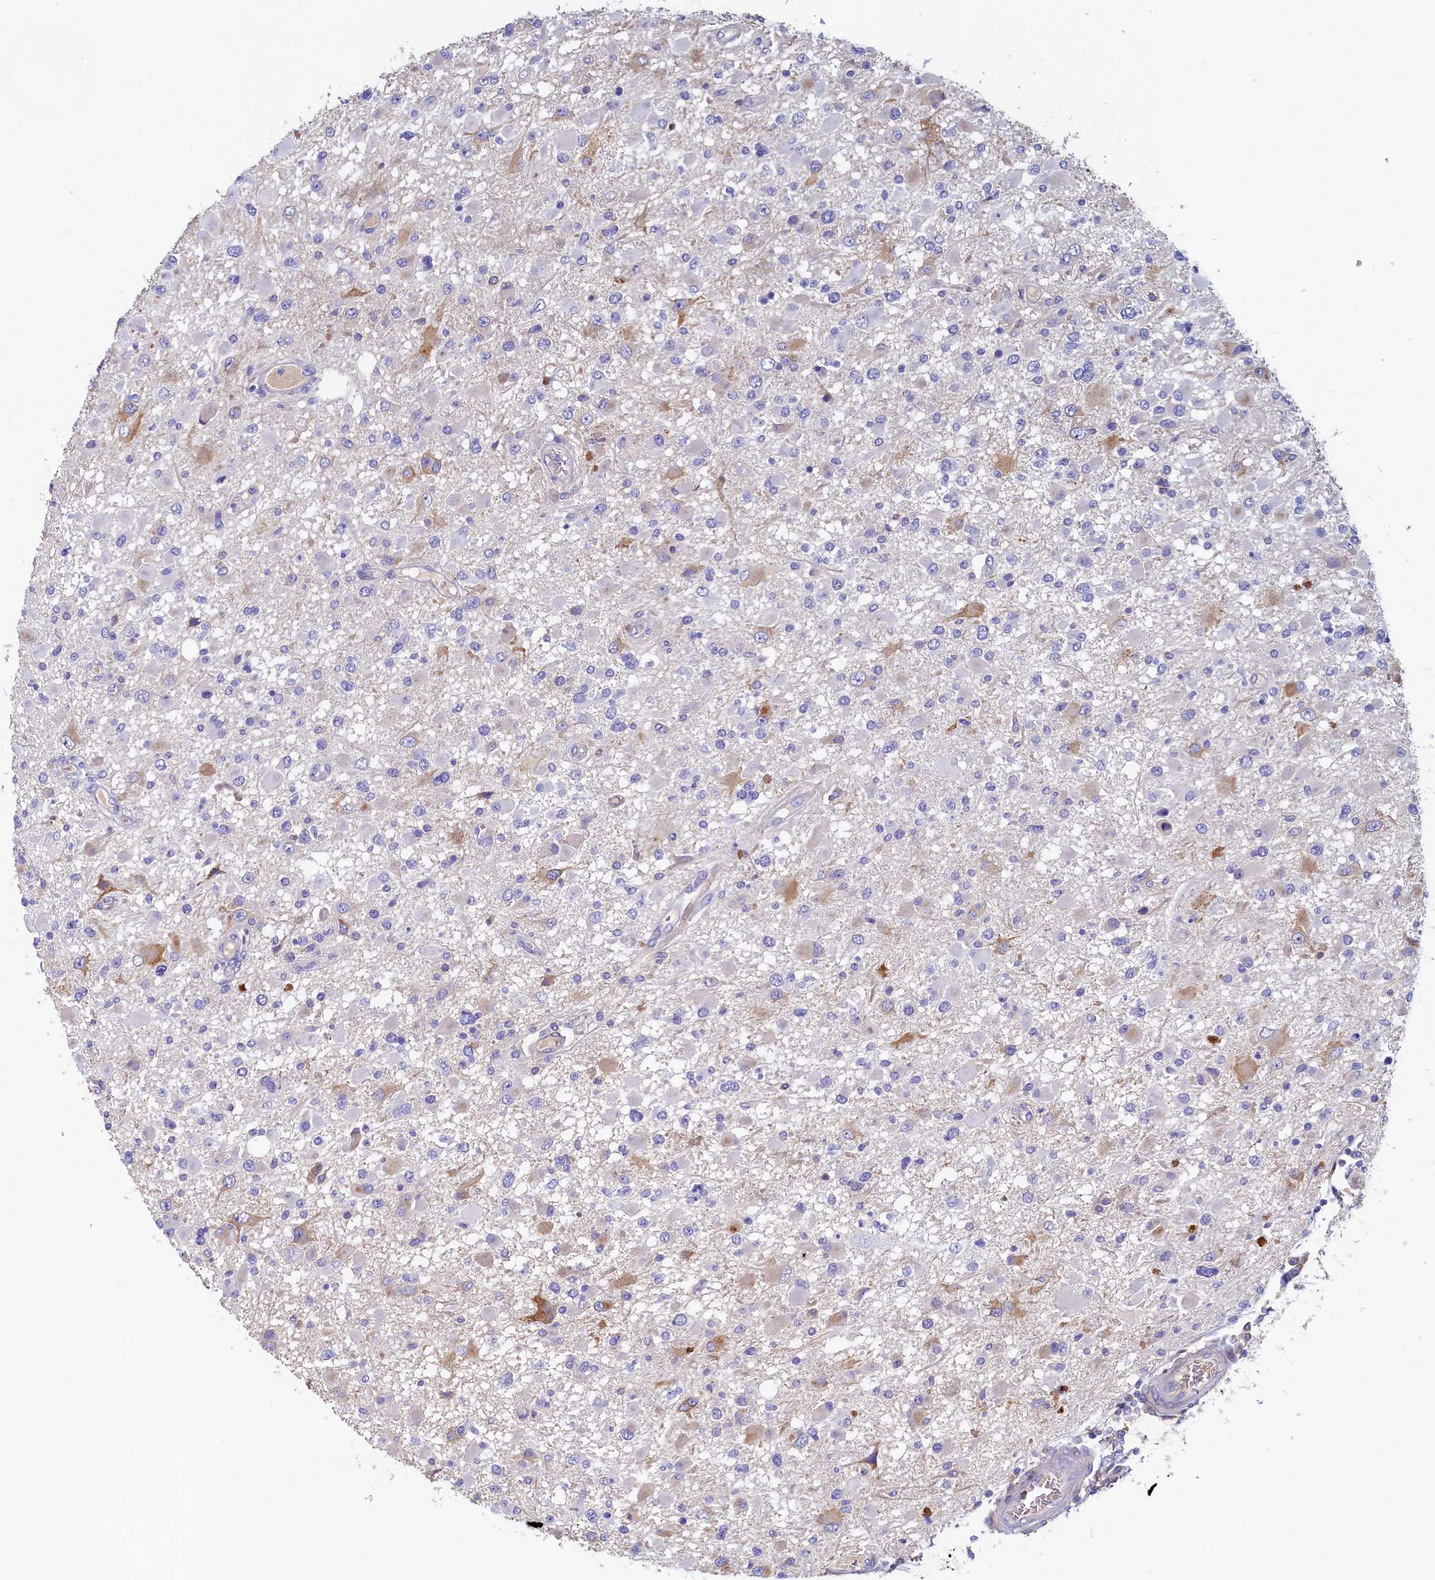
{"staining": {"intensity": "negative", "quantity": "none", "location": "none"}, "tissue": "glioma", "cell_type": "Tumor cells", "image_type": "cancer", "snomed": [{"axis": "morphology", "description": "Glioma, malignant, High grade"}, {"axis": "topography", "description": "Brain"}], "caption": "Human glioma stained for a protein using IHC reveals no staining in tumor cells.", "gene": "GUCA1C", "patient": {"sex": "male", "age": 53}}